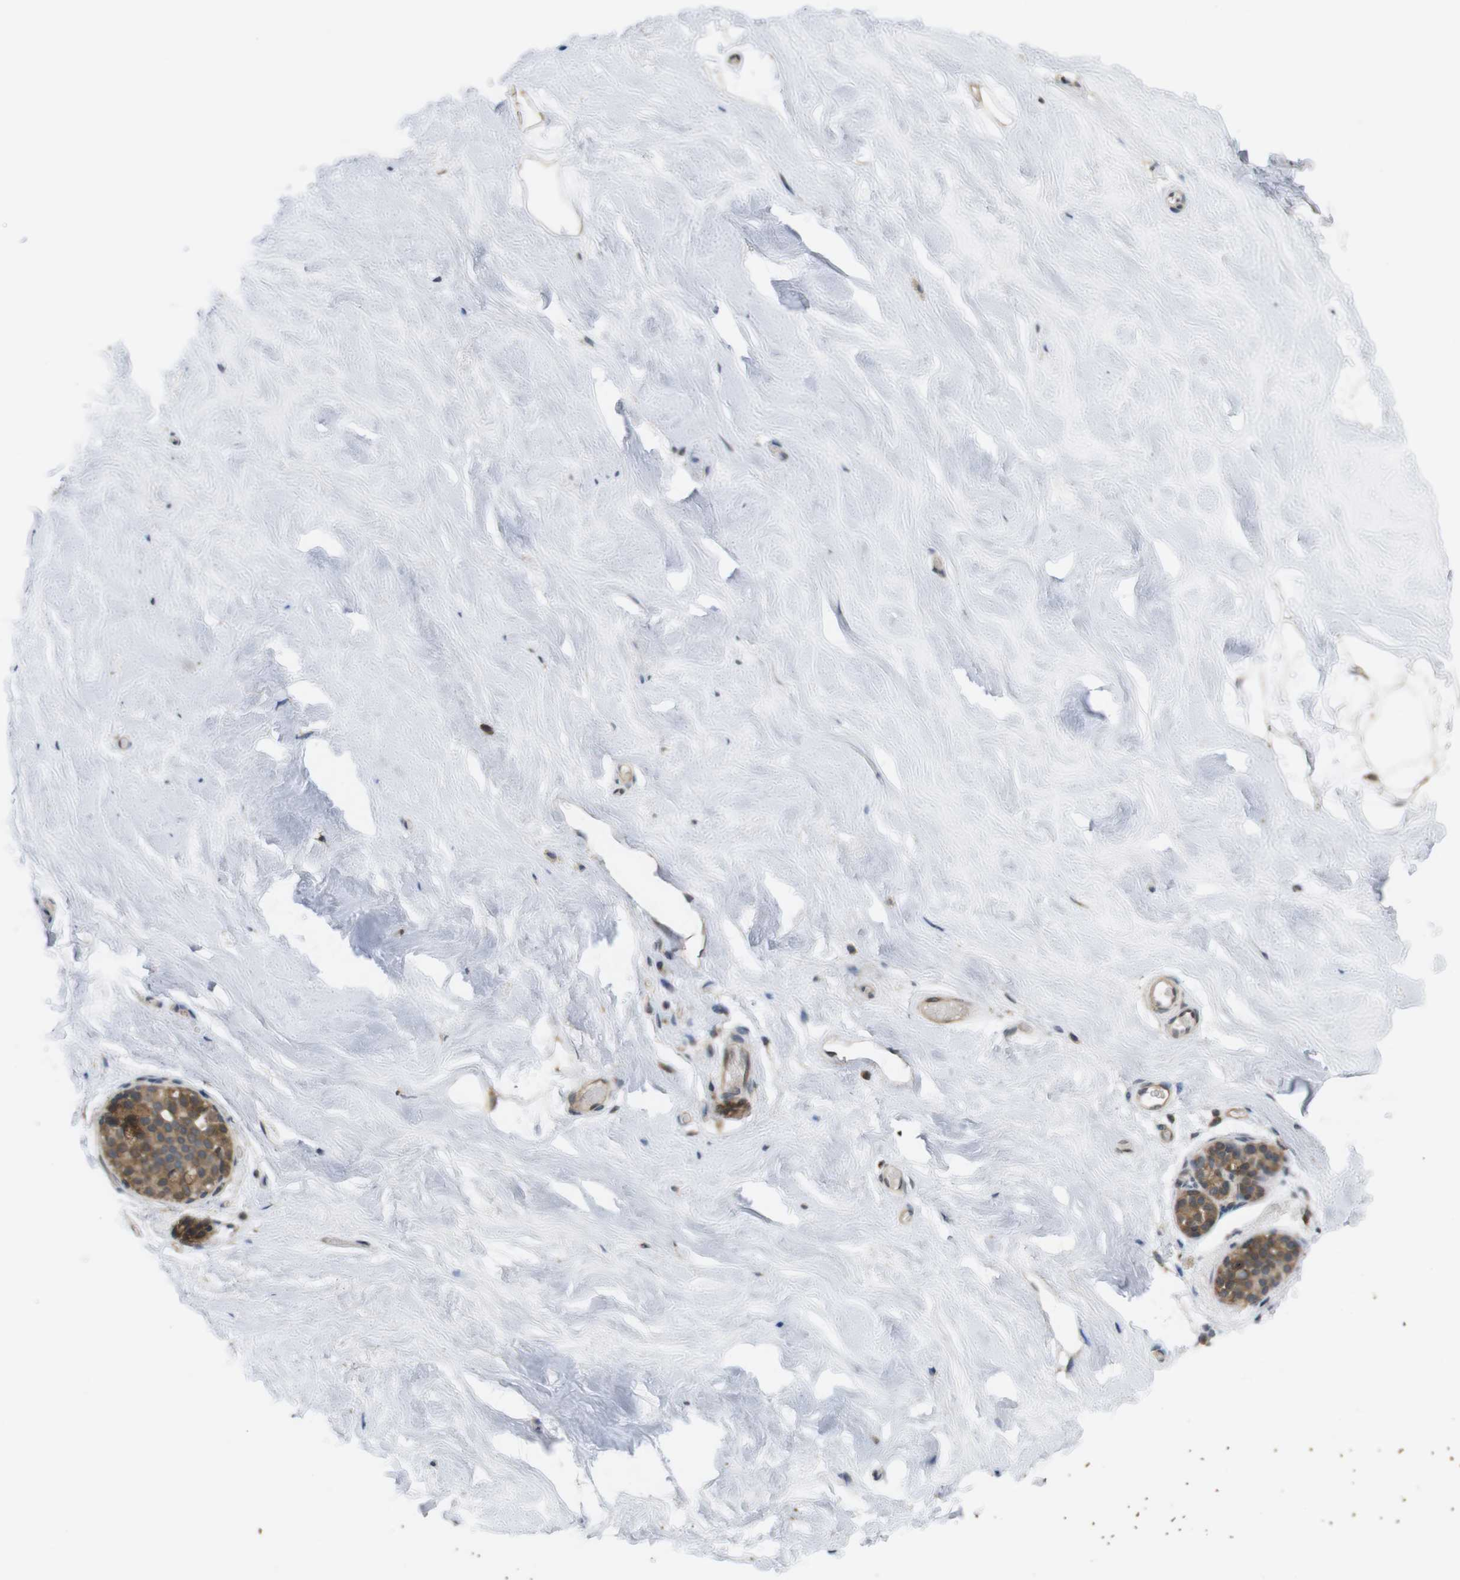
{"staining": {"intensity": "moderate", "quantity": ">75%", "location": "cytoplasmic/membranous"}, "tissue": "breast", "cell_type": "Adipocytes", "image_type": "normal", "snomed": [{"axis": "morphology", "description": "Normal tissue, NOS"}, {"axis": "topography", "description": "Breast"}], "caption": "An image of human breast stained for a protein demonstrates moderate cytoplasmic/membranous brown staining in adipocytes. (DAB IHC, brown staining for protein, blue staining for nuclei).", "gene": "RNF130", "patient": {"sex": "female", "age": 75}}